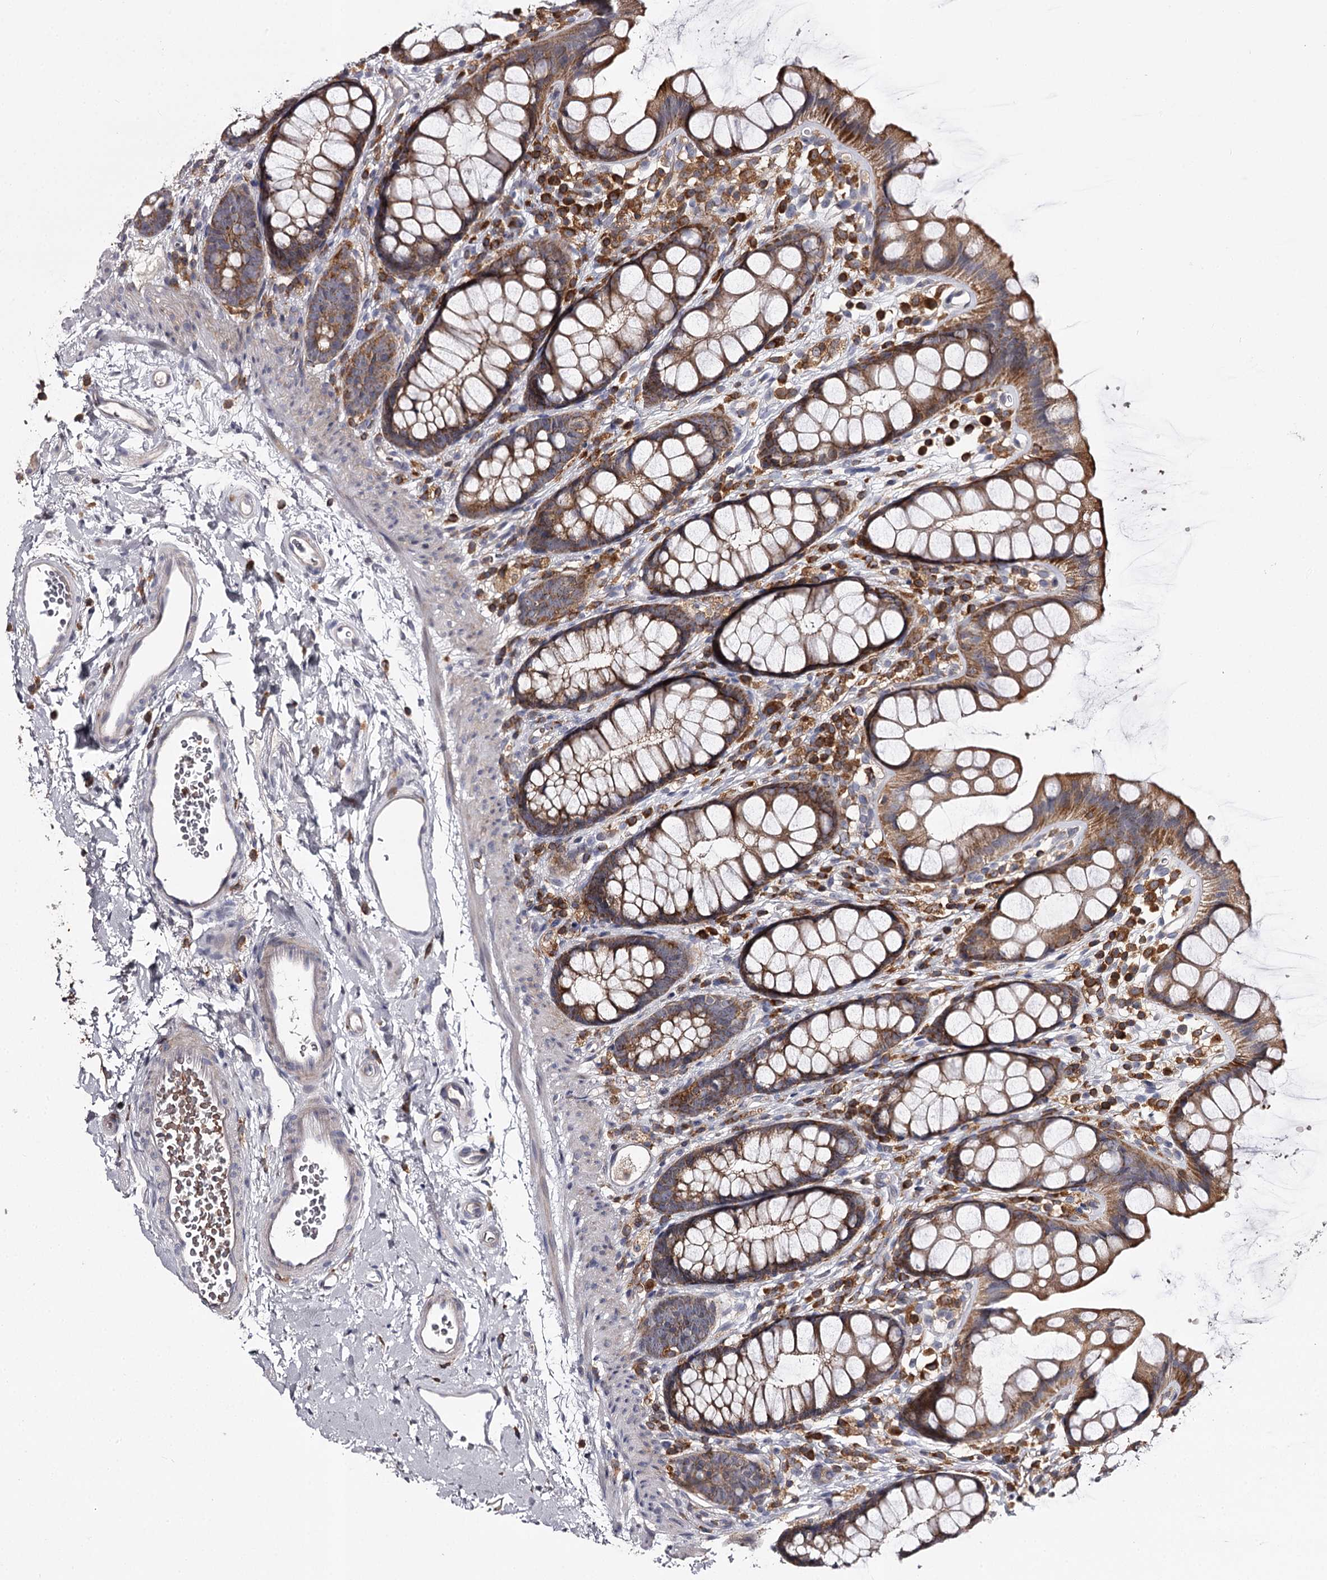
{"staining": {"intensity": "moderate", "quantity": ">75%", "location": "cytoplasmic/membranous"}, "tissue": "rectum", "cell_type": "Glandular cells", "image_type": "normal", "snomed": [{"axis": "morphology", "description": "Normal tissue, NOS"}, {"axis": "topography", "description": "Rectum"}], "caption": "Unremarkable rectum demonstrates moderate cytoplasmic/membranous expression in about >75% of glandular cells, visualized by immunohistochemistry.", "gene": "RASSF6", "patient": {"sex": "female", "age": 65}}